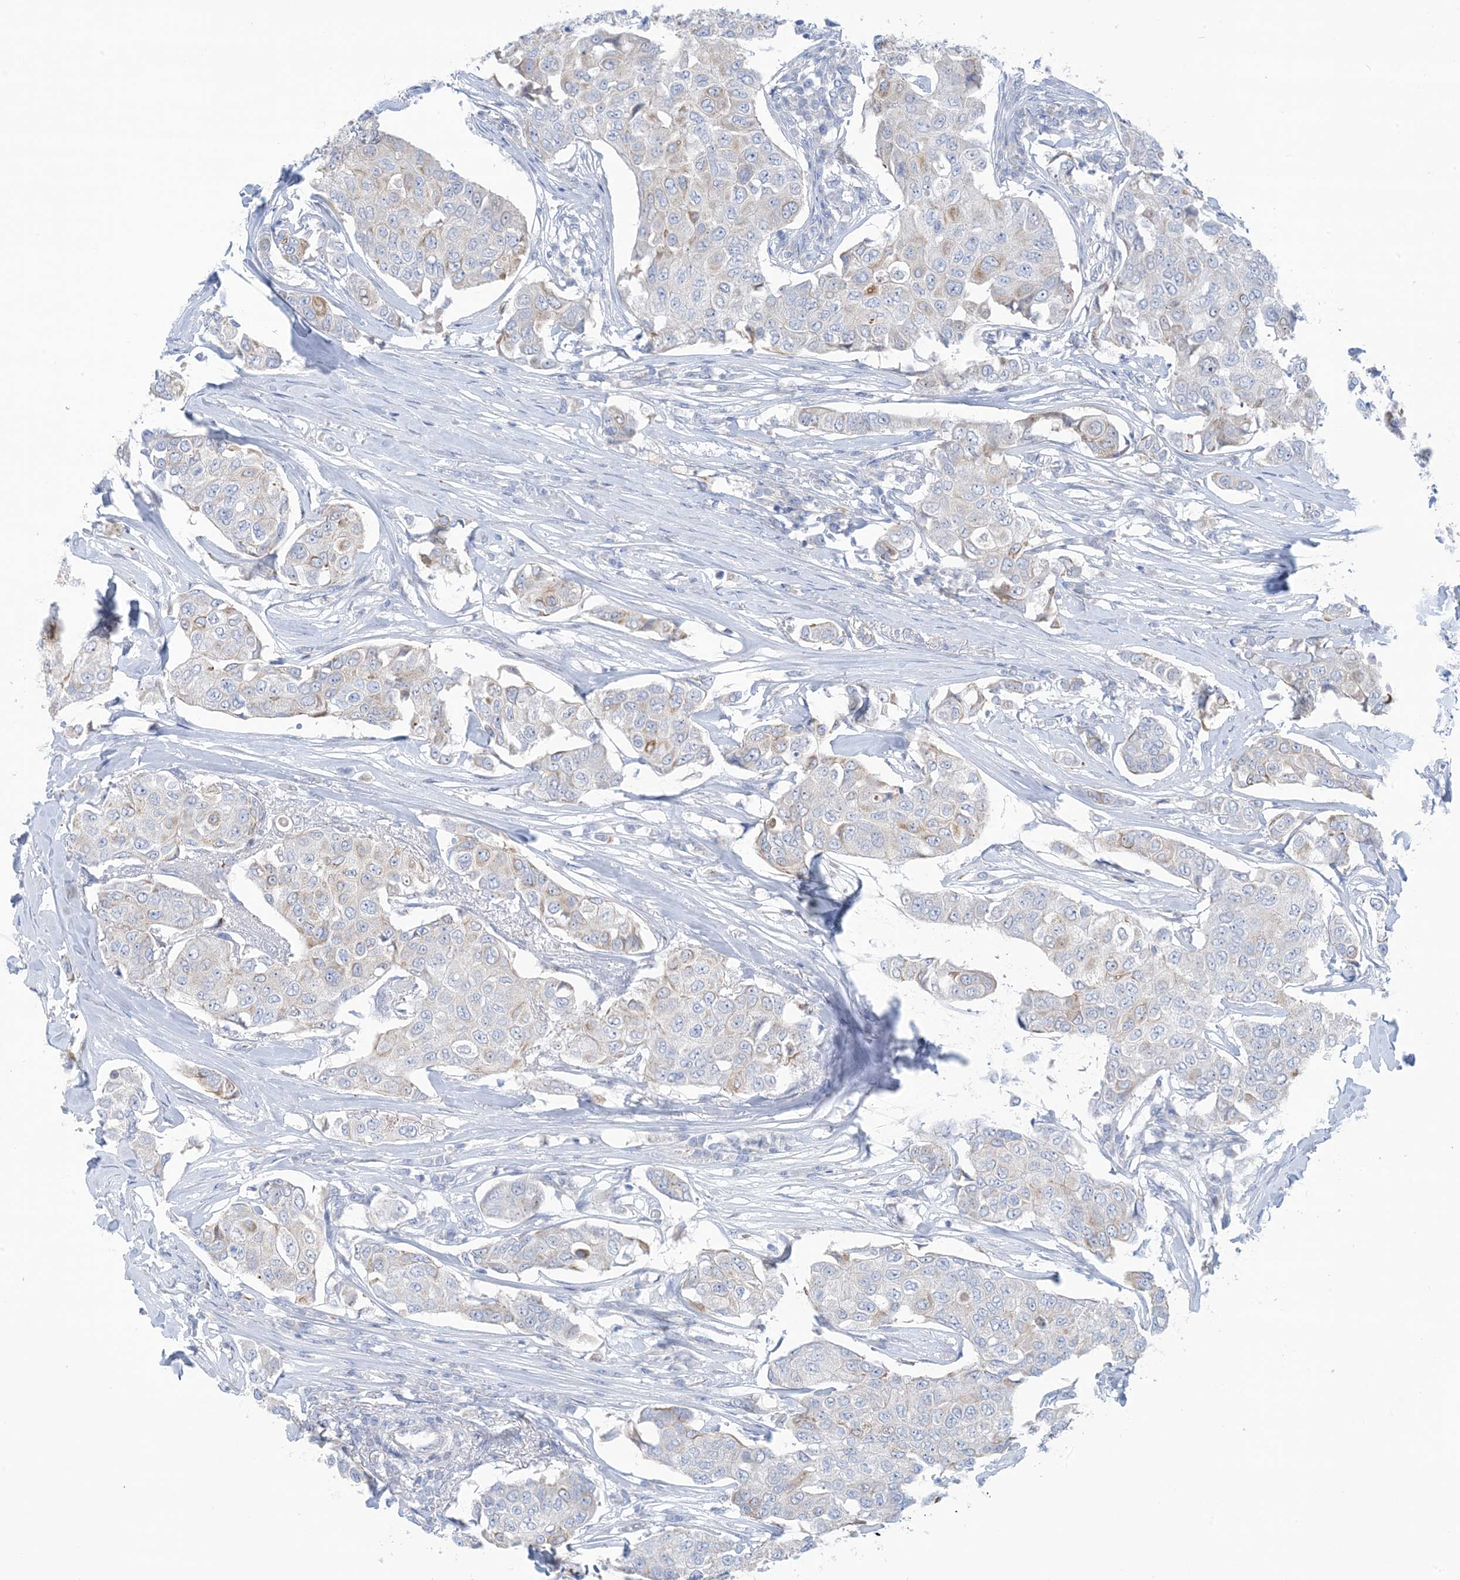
{"staining": {"intensity": "weak", "quantity": "<25%", "location": "cytoplasmic/membranous"}, "tissue": "breast cancer", "cell_type": "Tumor cells", "image_type": "cancer", "snomed": [{"axis": "morphology", "description": "Duct carcinoma"}, {"axis": "topography", "description": "Breast"}], "caption": "Intraductal carcinoma (breast) was stained to show a protein in brown. There is no significant expression in tumor cells.", "gene": "ATP11C", "patient": {"sex": "female", "age": 80}}